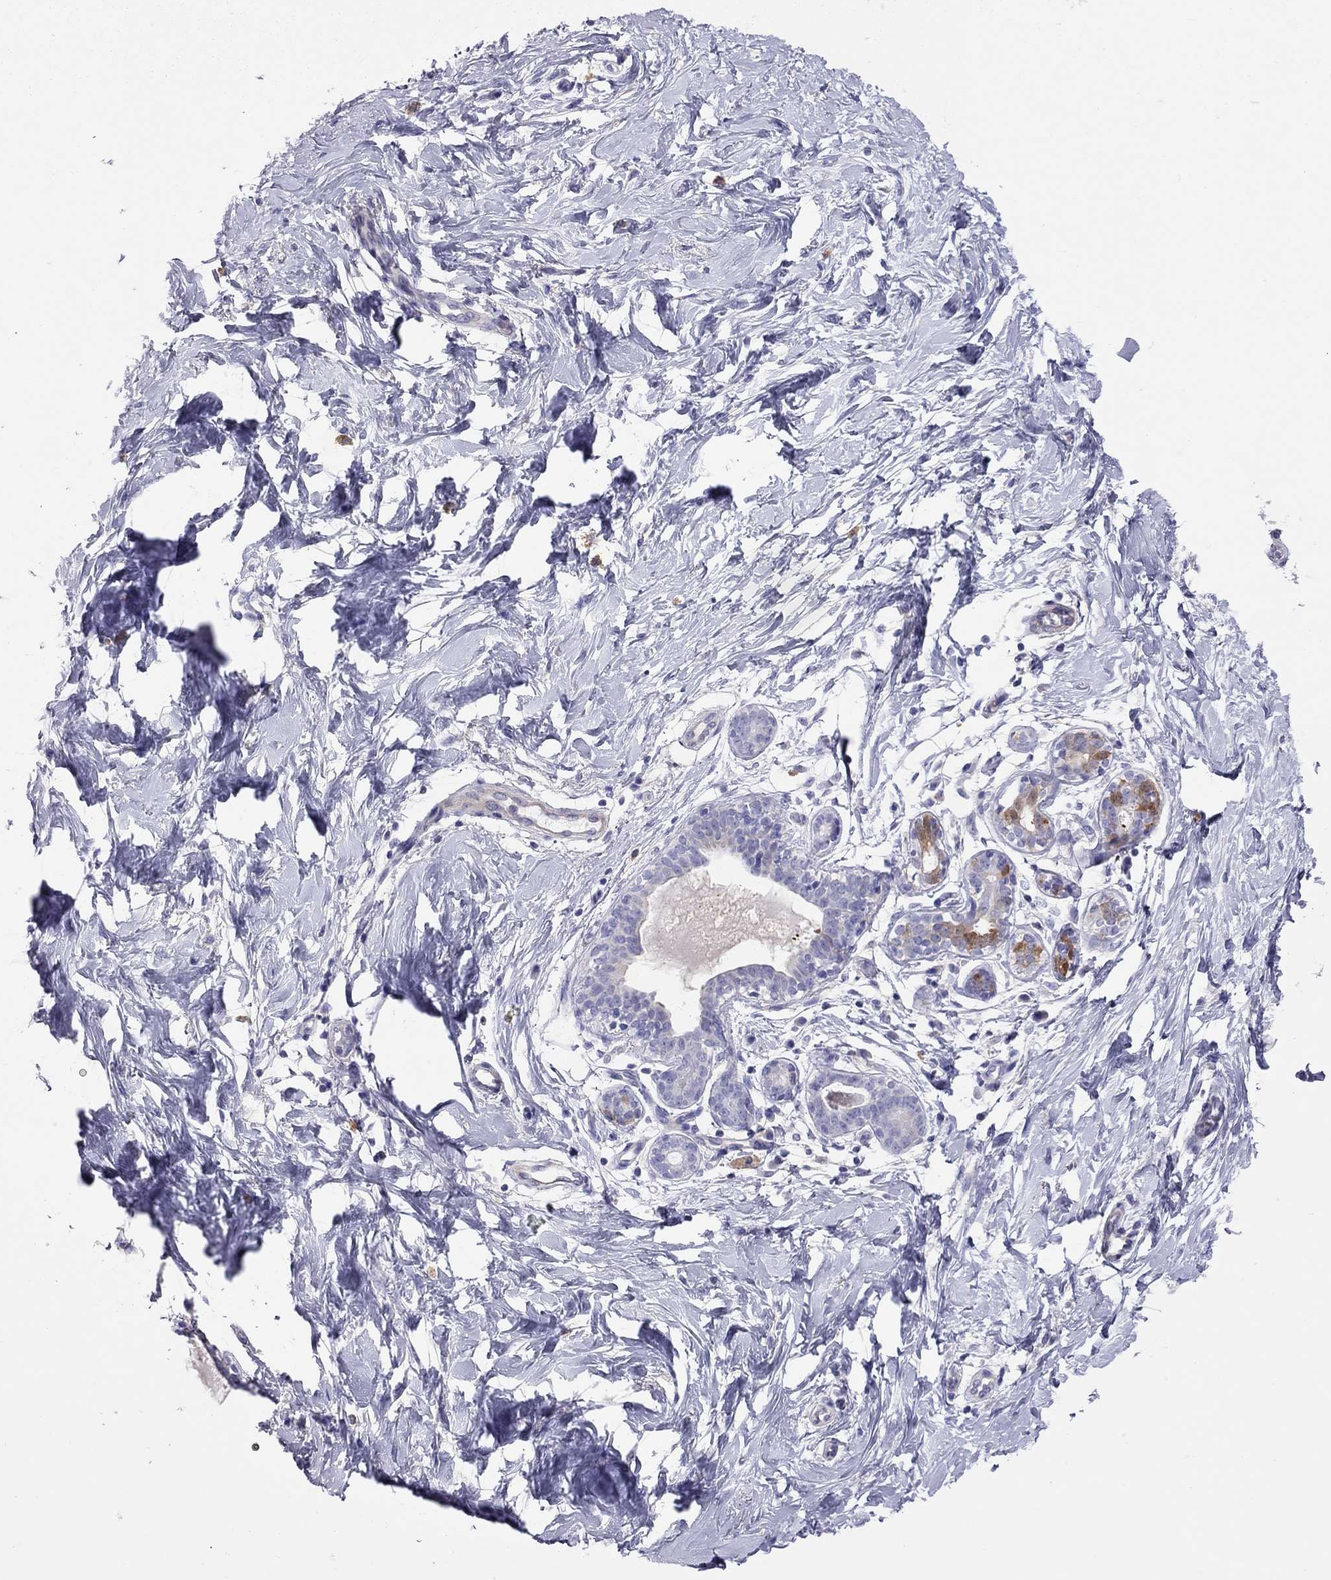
{"staining": {"intensity": "negative", "quantity": "none", "location": "none"}, "tissue": "breast", "cell_type": "Adipocytes", "image_type": "normal", "snomed": [{"axis": "morphology", "description": "Normal tissue, NOS"}, {"axis": "topography", "description": "Breast"}], "caption": "This is an IHC micrograph of unremarkable human breast. There is no staining in adipocytes.", "gene": "ALOX15B", "patient": {"sex": "female", "age": 37}}